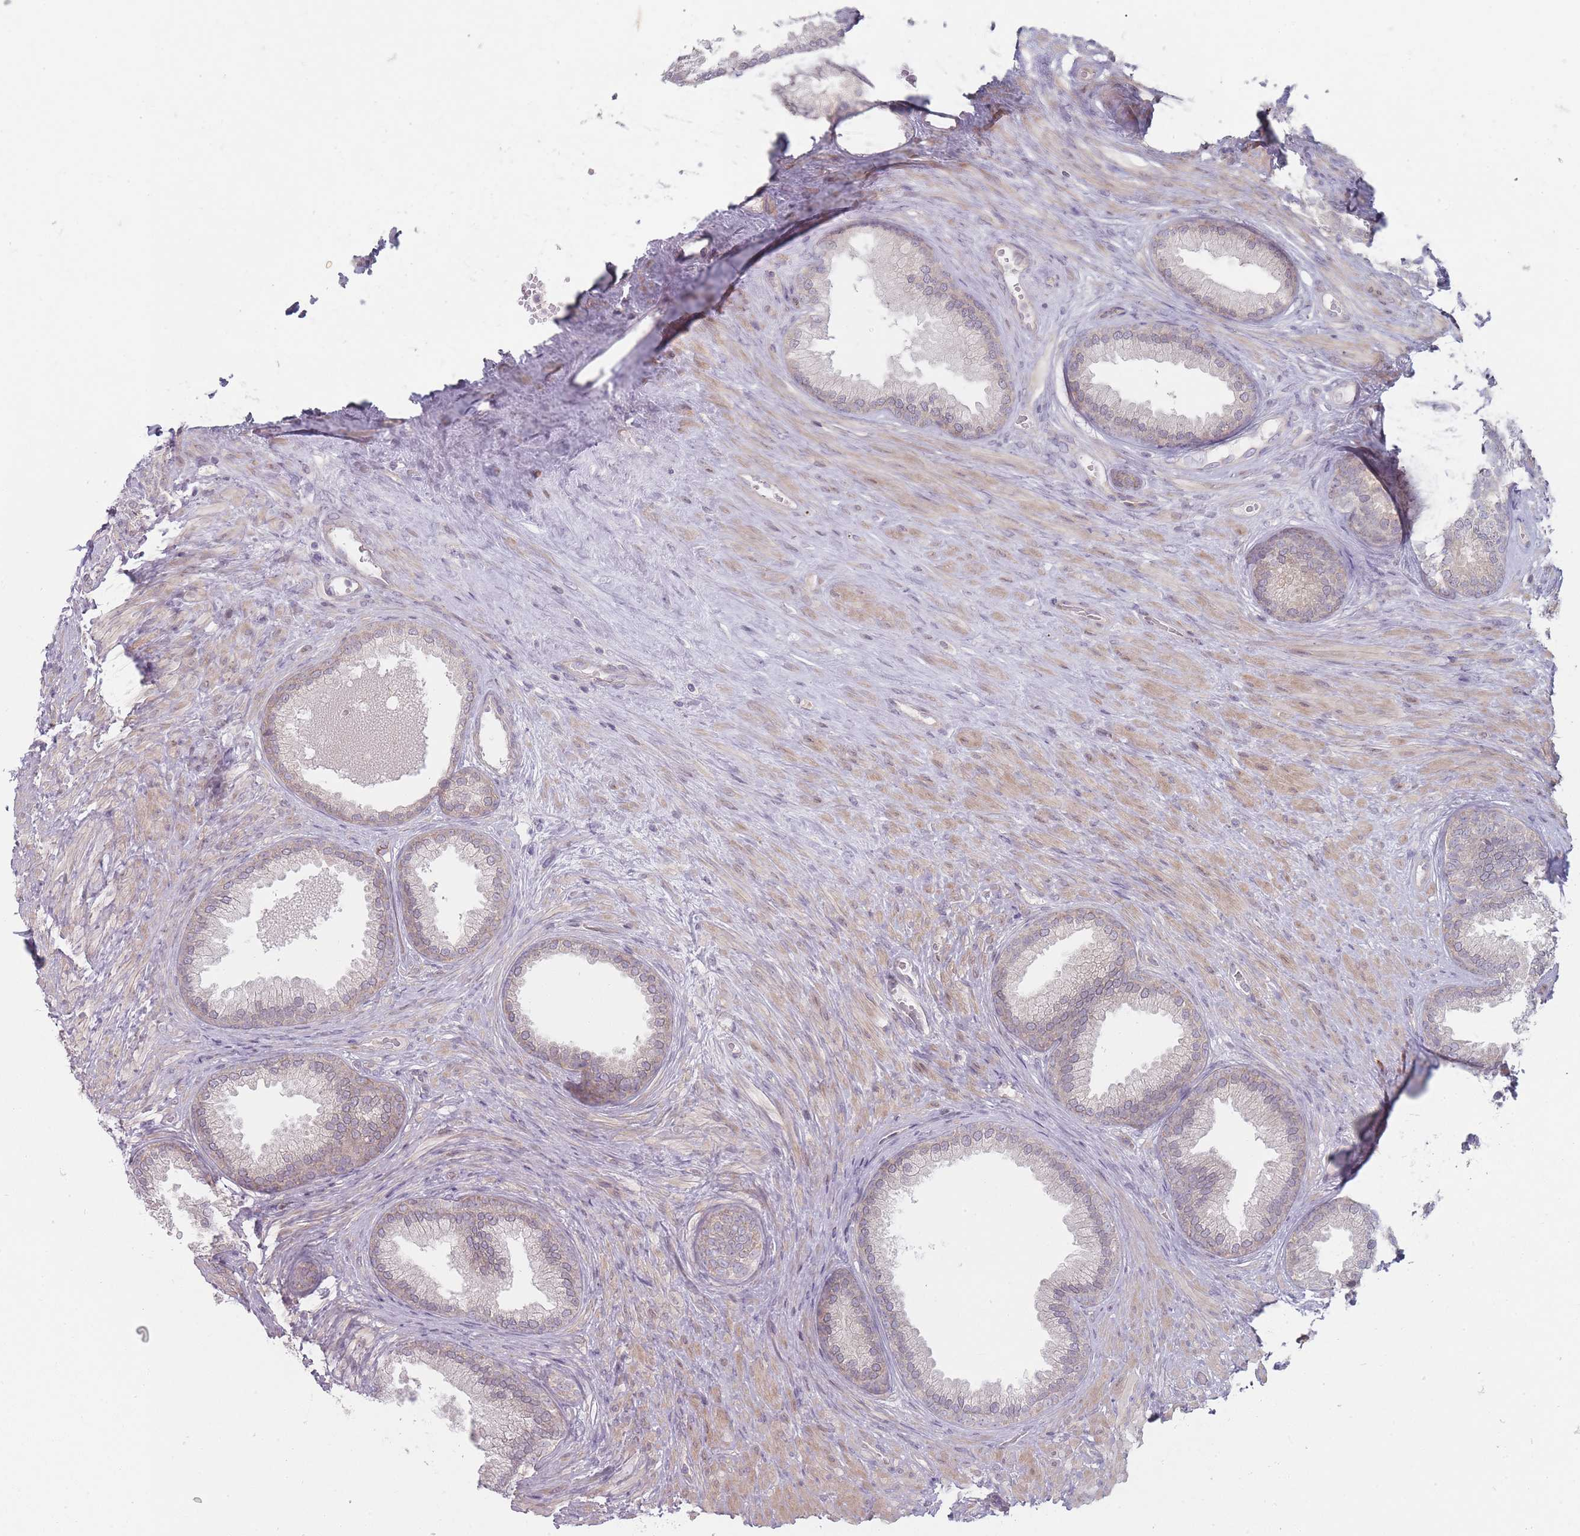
{"staining": {"intensity": "weak", "quantity": "<25%", "location": "cytoplasmic/membranous"}, "tissue": "prostate", "cell_type": "Glandular cells", "image_type": "normal", "snomed": [{"axis": "morphology", "description": "Normal tissue, NOS"}, {"axis": "topography", "description": "Prostate"}], "caption": "Photomicrograph shows no significant protein positivity in glandular cells of unremarkable prostate. The staining was performed using DAB to visualize the protein expression in brown, while the nuclei were stained in blue with hematoxylin (Magnification: 20x).", "gene": "PCDH12", "patient": {"sex": "male", "age": 76}}